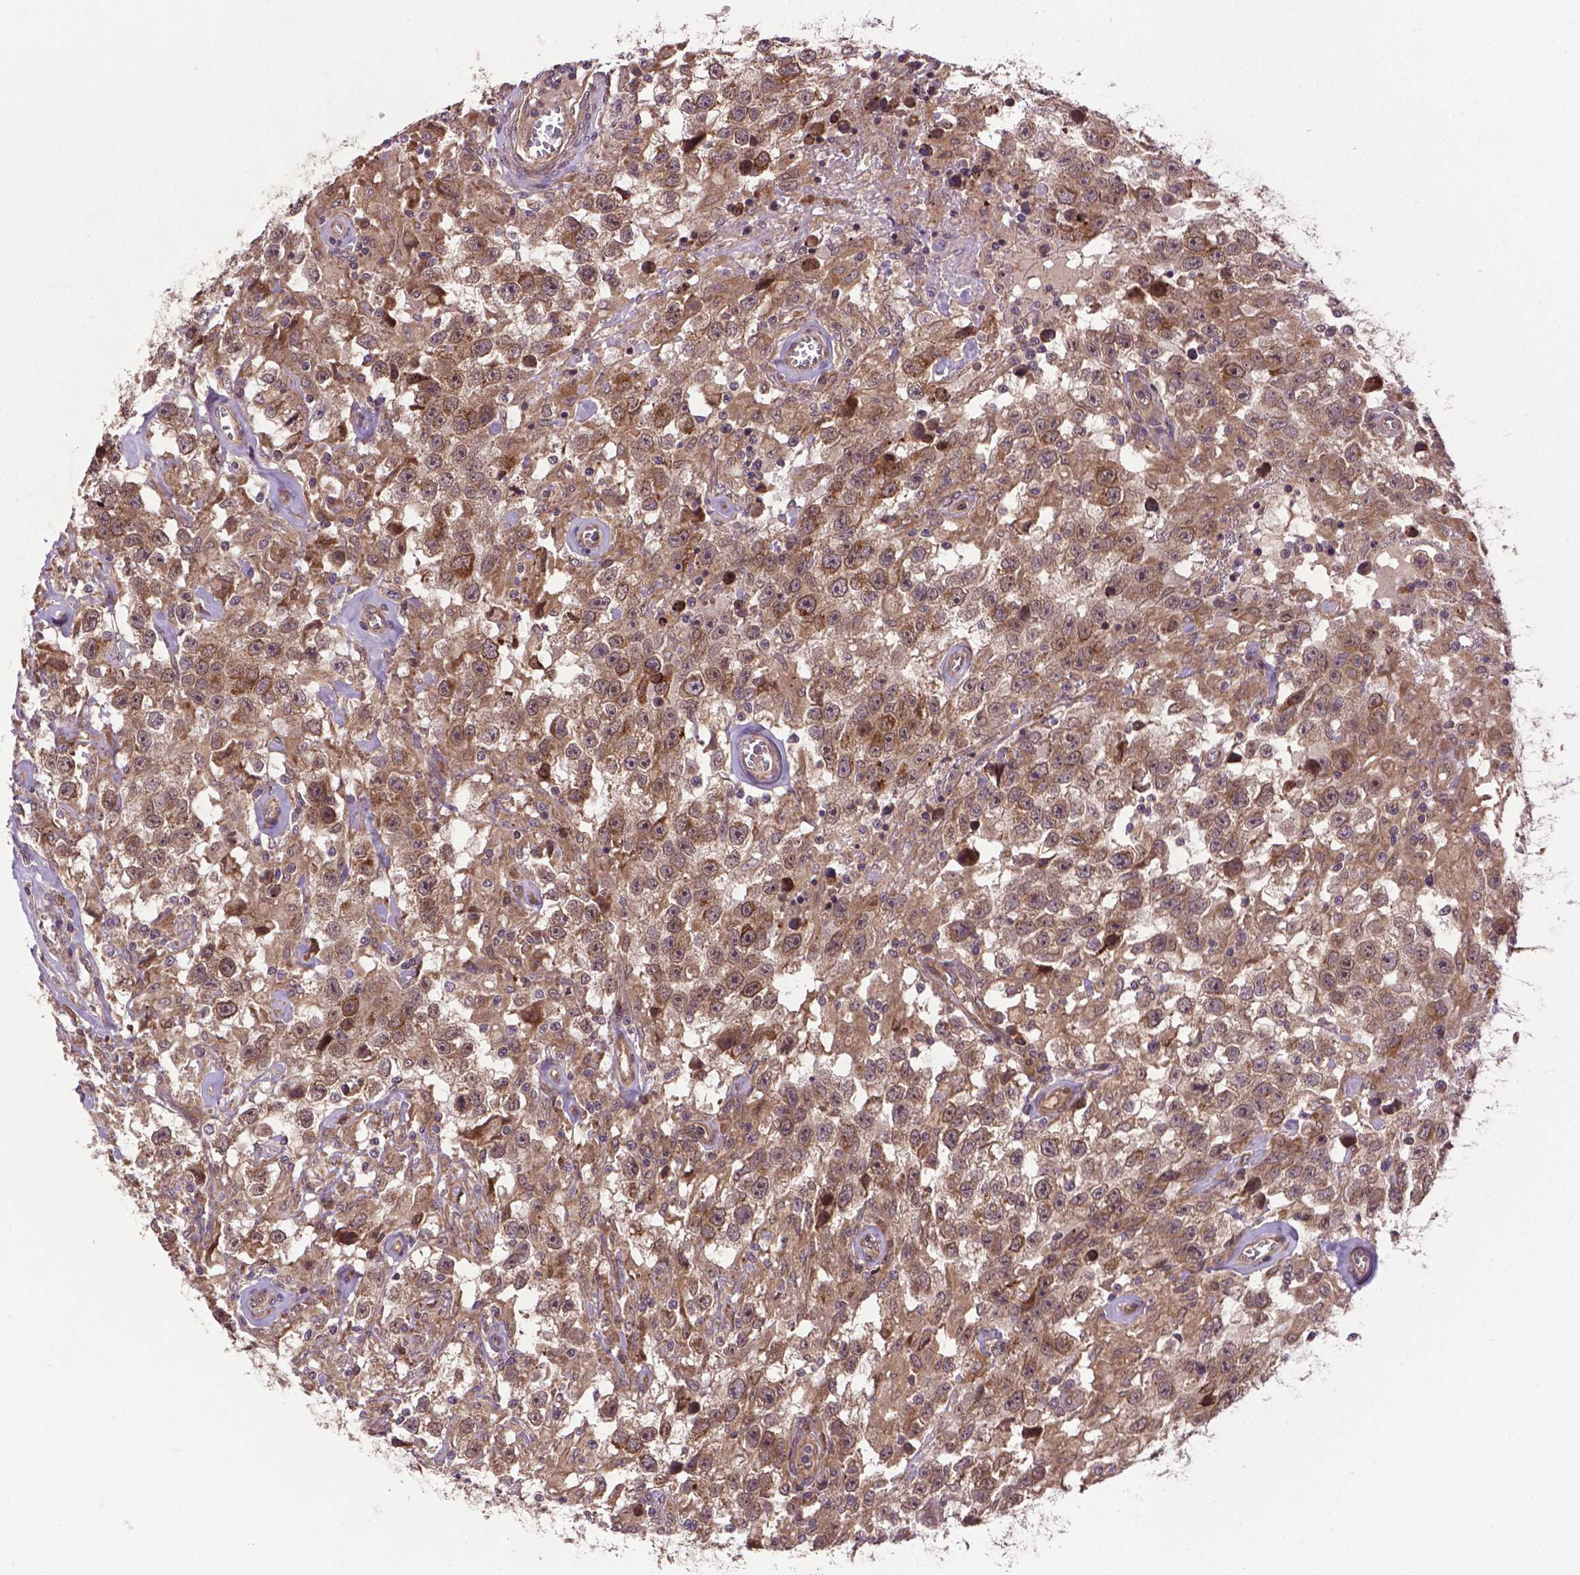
{"staining": {"intensity": "moderate", "quantity": ">75%", "location": "cytoplasmic/membranous"}, "tissue": "testis cancer", "cell_type": "Tumor cells", "image_type": "cancer", "snomed": [{"axis": "morphology", "description": "Seminoma, NOS"}, {"axis": "topography", "description": "Testis"}], "caption": "Moderate cytoplasmic/membranous expression is present in about >75% of tumor cells in testis cancer.", "gene": "ZNF616", "patient": {"sex": "male", "age": 43}}